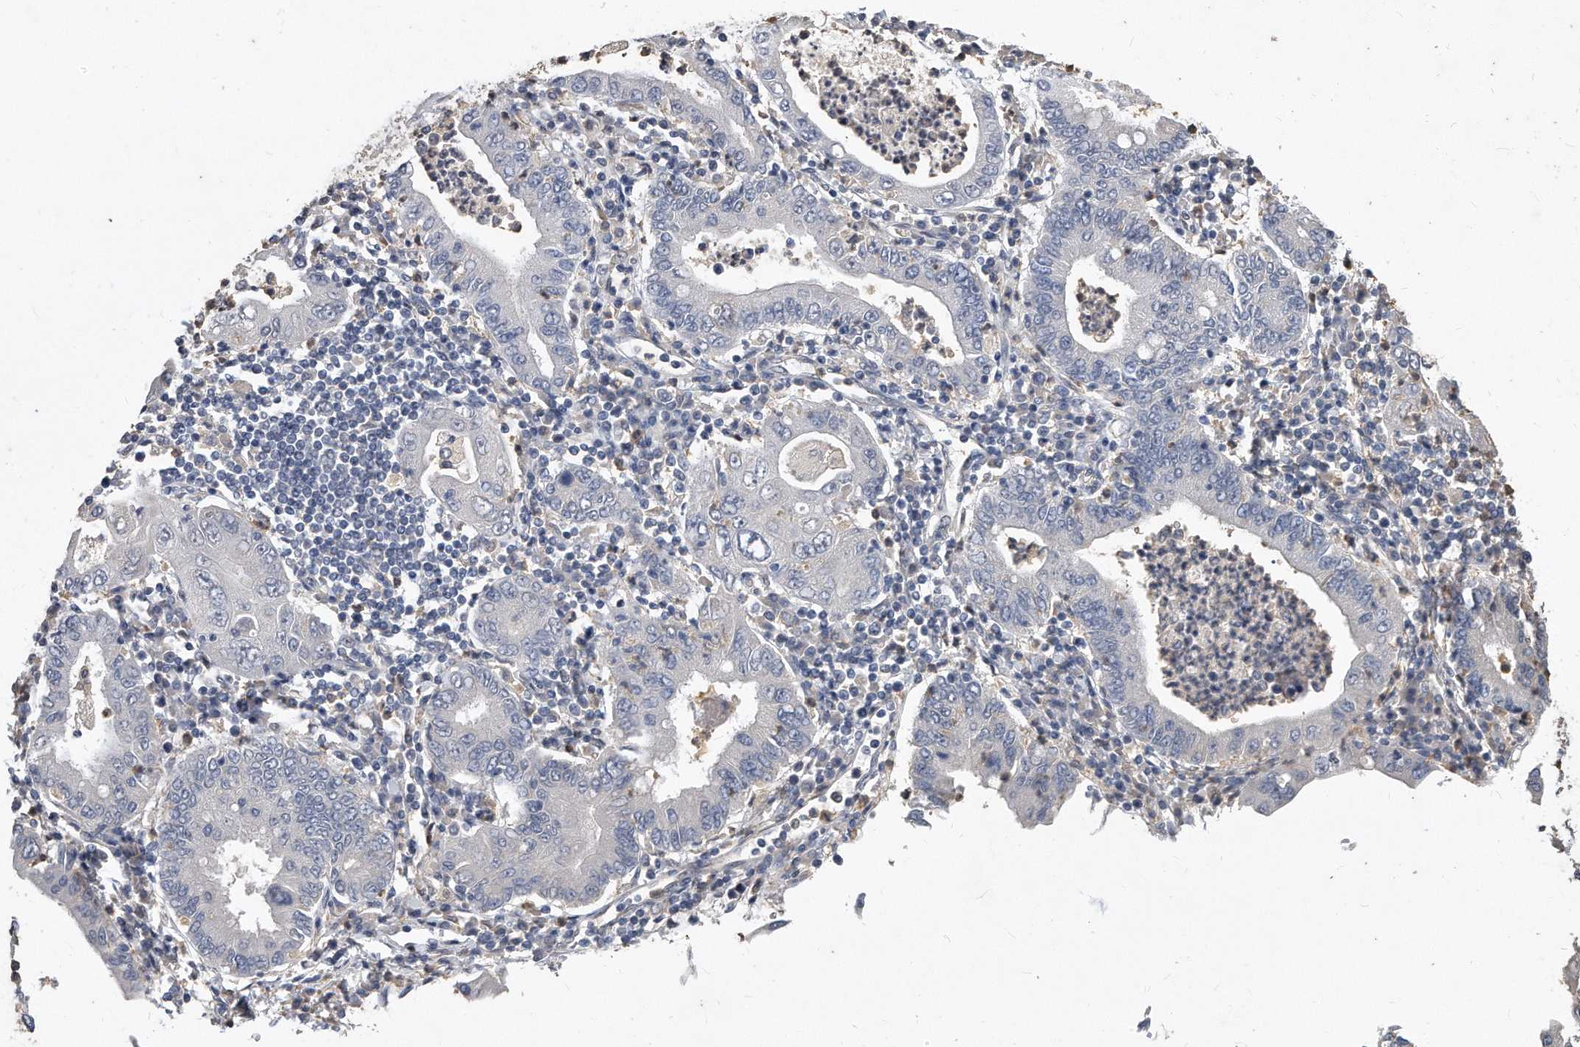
{"staining": {"intensity": "negative", "quantity": "none", "location": "none"}, "tissue": "stomach cancer", "cell_type": "Tumor cells", "image_type": "cancer", "snomed": [{"axis": "morphology", "description": "Normal tissue, NOS"}, {"axis": "morphology", "description": "Adenocarcinoma, NOS"}, {"axis": "topography", "description": "Esophagus"}, {"axis": "topography", "description": "Stomach, upper"}, {"axis": "topography", "description": "Peripheral nerve tissue"}], "caption": "The photomicrograph exhibits no staining of tumor cells in adenocarcinoma (stomach).", "gene": "HOMER3", "patient": {"sex": "male", "age": 62}}